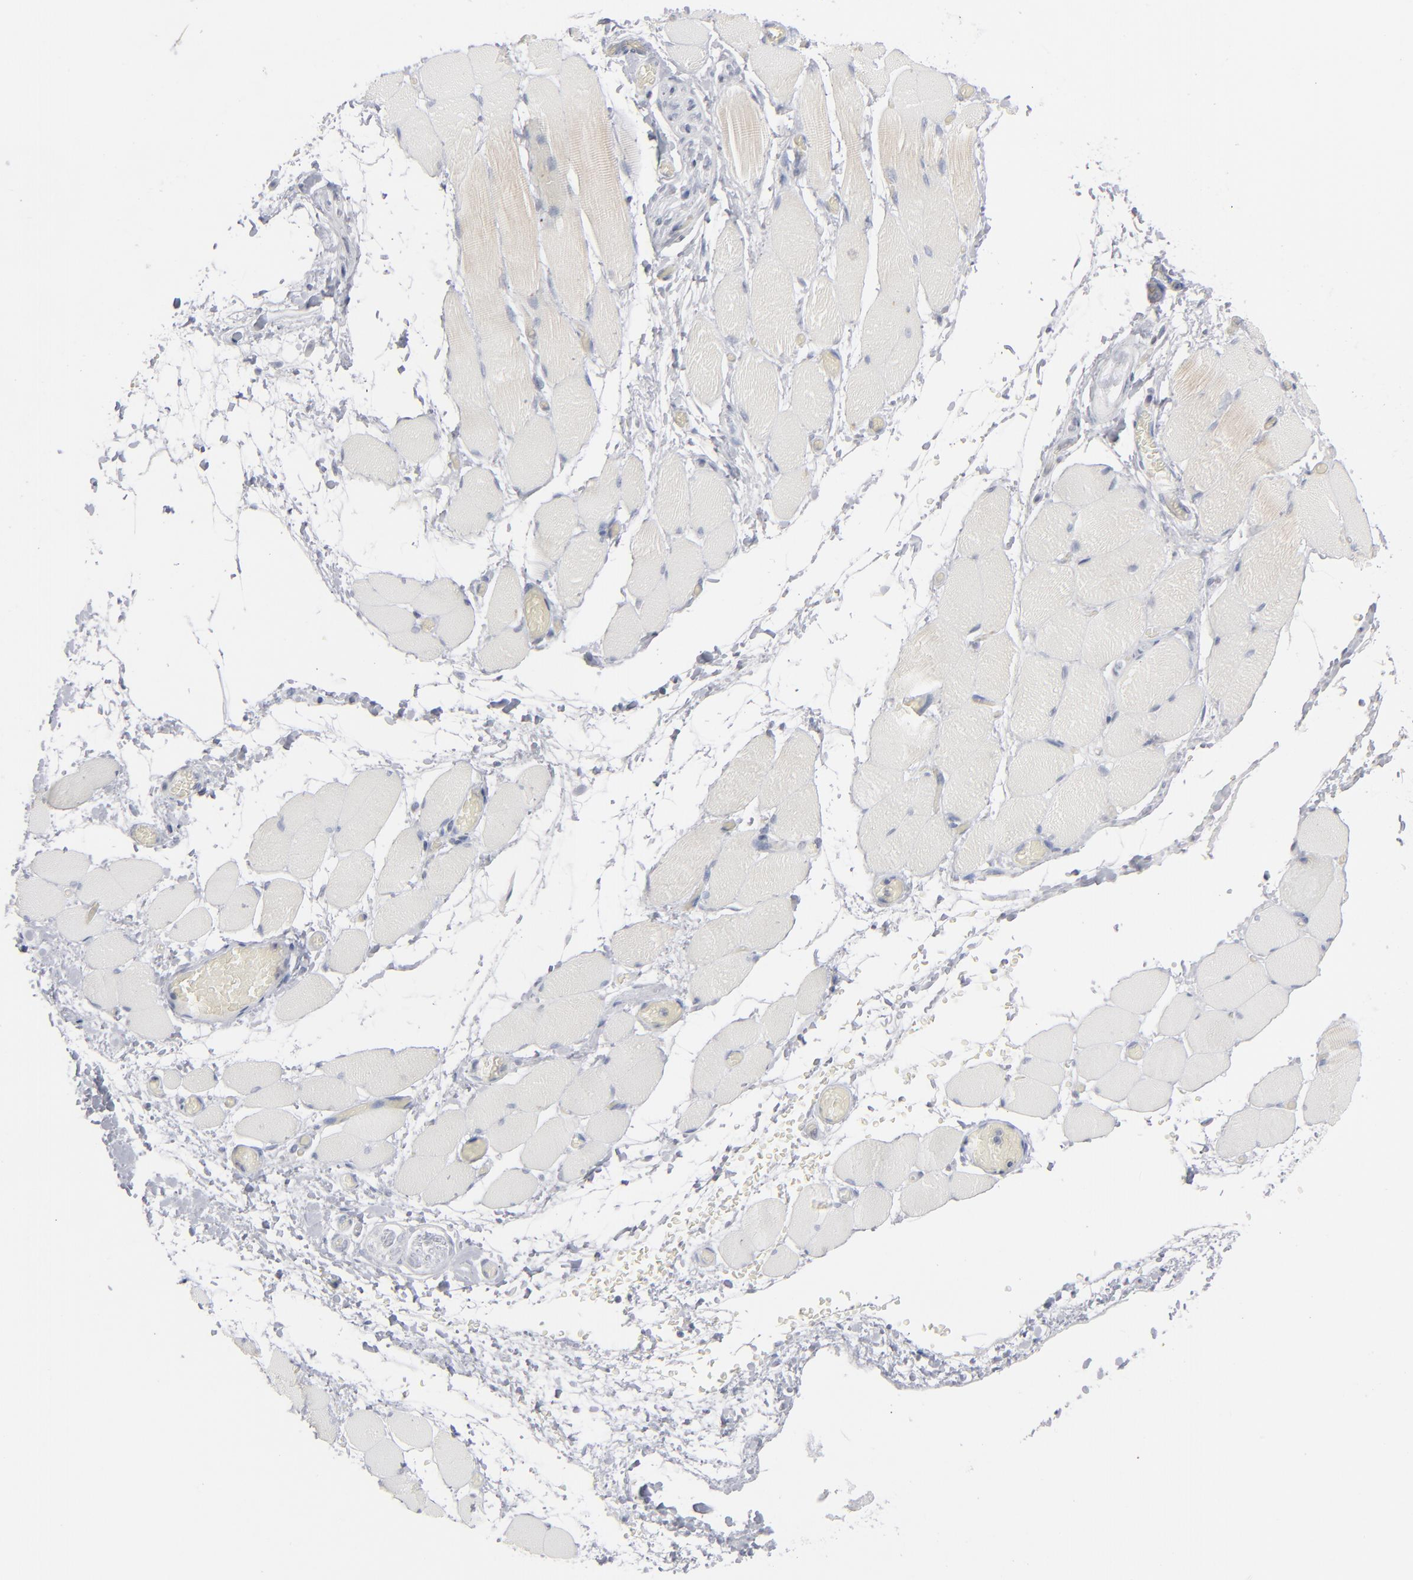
{"staining": {"intensity": "negative", "quantity": "none", "location": "none"}, "tissue": "skeletal muscle", "cell_type": "Myocytes", "image_type": "normal", "snomed": [{"axis": "morphology", "description": "Normal tissue, NOS"}, {"axis": "topography", "description": "Skeletal muscle"}, {"axis": "topography", "description": "Soft tissue"}], "caption": "Immunohistochemical staining of normal human skeletal muscle demonstrates no significant positivity in myocytes.", "gene": "POF1B", "patient": {"sex": "female", "age": 58}}